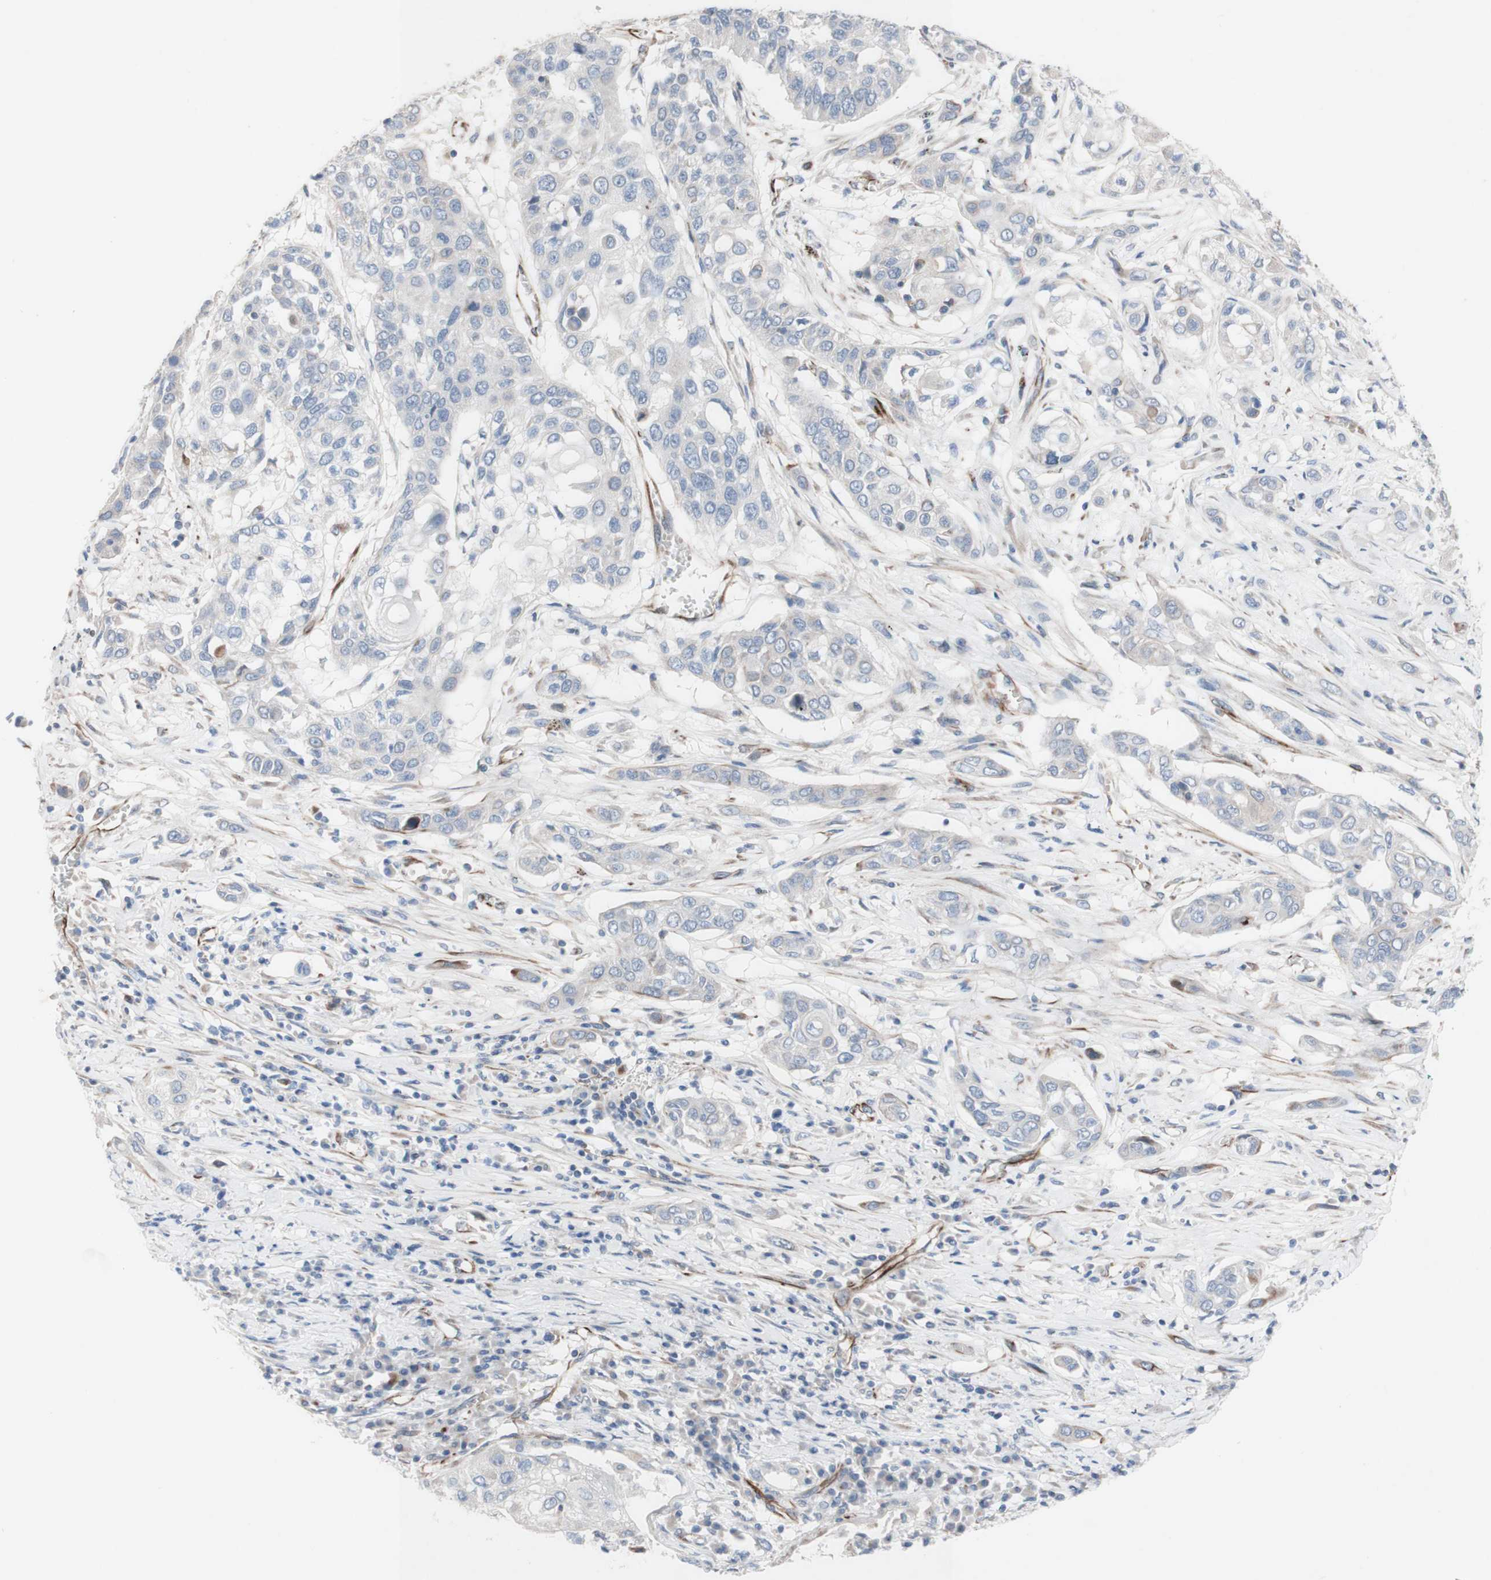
{"staining": {"intensity": "negative", "quantity": "none", "location": "none"}, "tissue": "lung cancer", "cell_type": "Tumor cells", "image_type": "cancer", "snomed": [{"axis": "morphology", "description": "Squamous cell carcinoma, NOS"}, {"axis": "topography", "description": "Lung"}], "caption": "Tumor cells show no significant positivity in lung cancer.", "gene": "AGPAT5", "patient": {"sex": "male", "age": 71}}